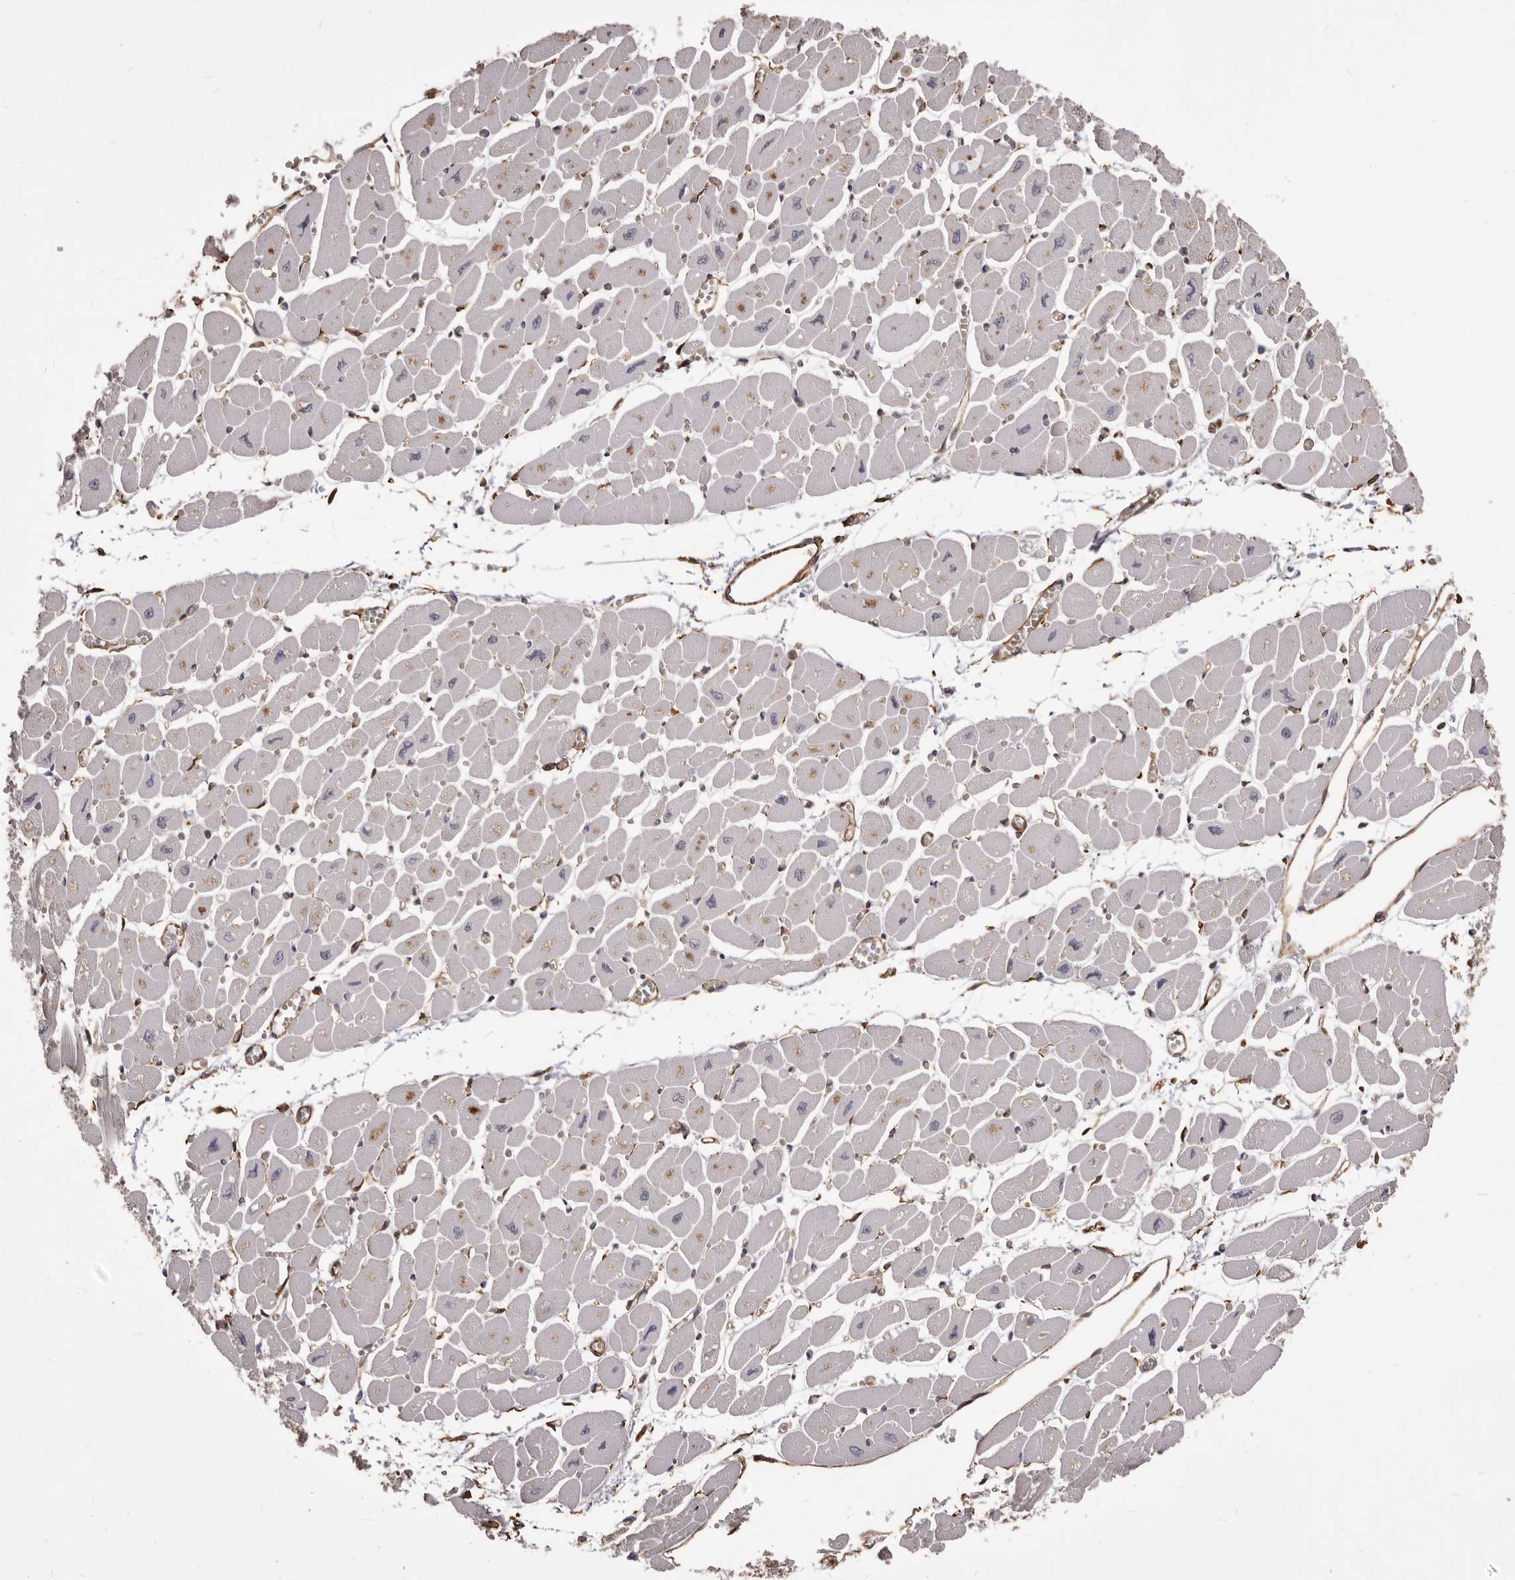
{"staining": {"intensity": "weak", "quantity": "<25%", "location": "cytoplasmic/membranous"}, "tissue": "heart muscle", "cell_type": "Cardiomyocytes", "image_type": "normal", "snomed": [{"axis": "morphology", "description": "Normal tissue, NOS"}, {"axis": "topography", "description": "Heart"}], "caption": "Cardiomyocytes are negative for protein expression in benign human heart muscle. (IHC, brightfield microscopy, high magnification).", "gene": "MTURN", "patient": {"sex": "female", "age": 54}}